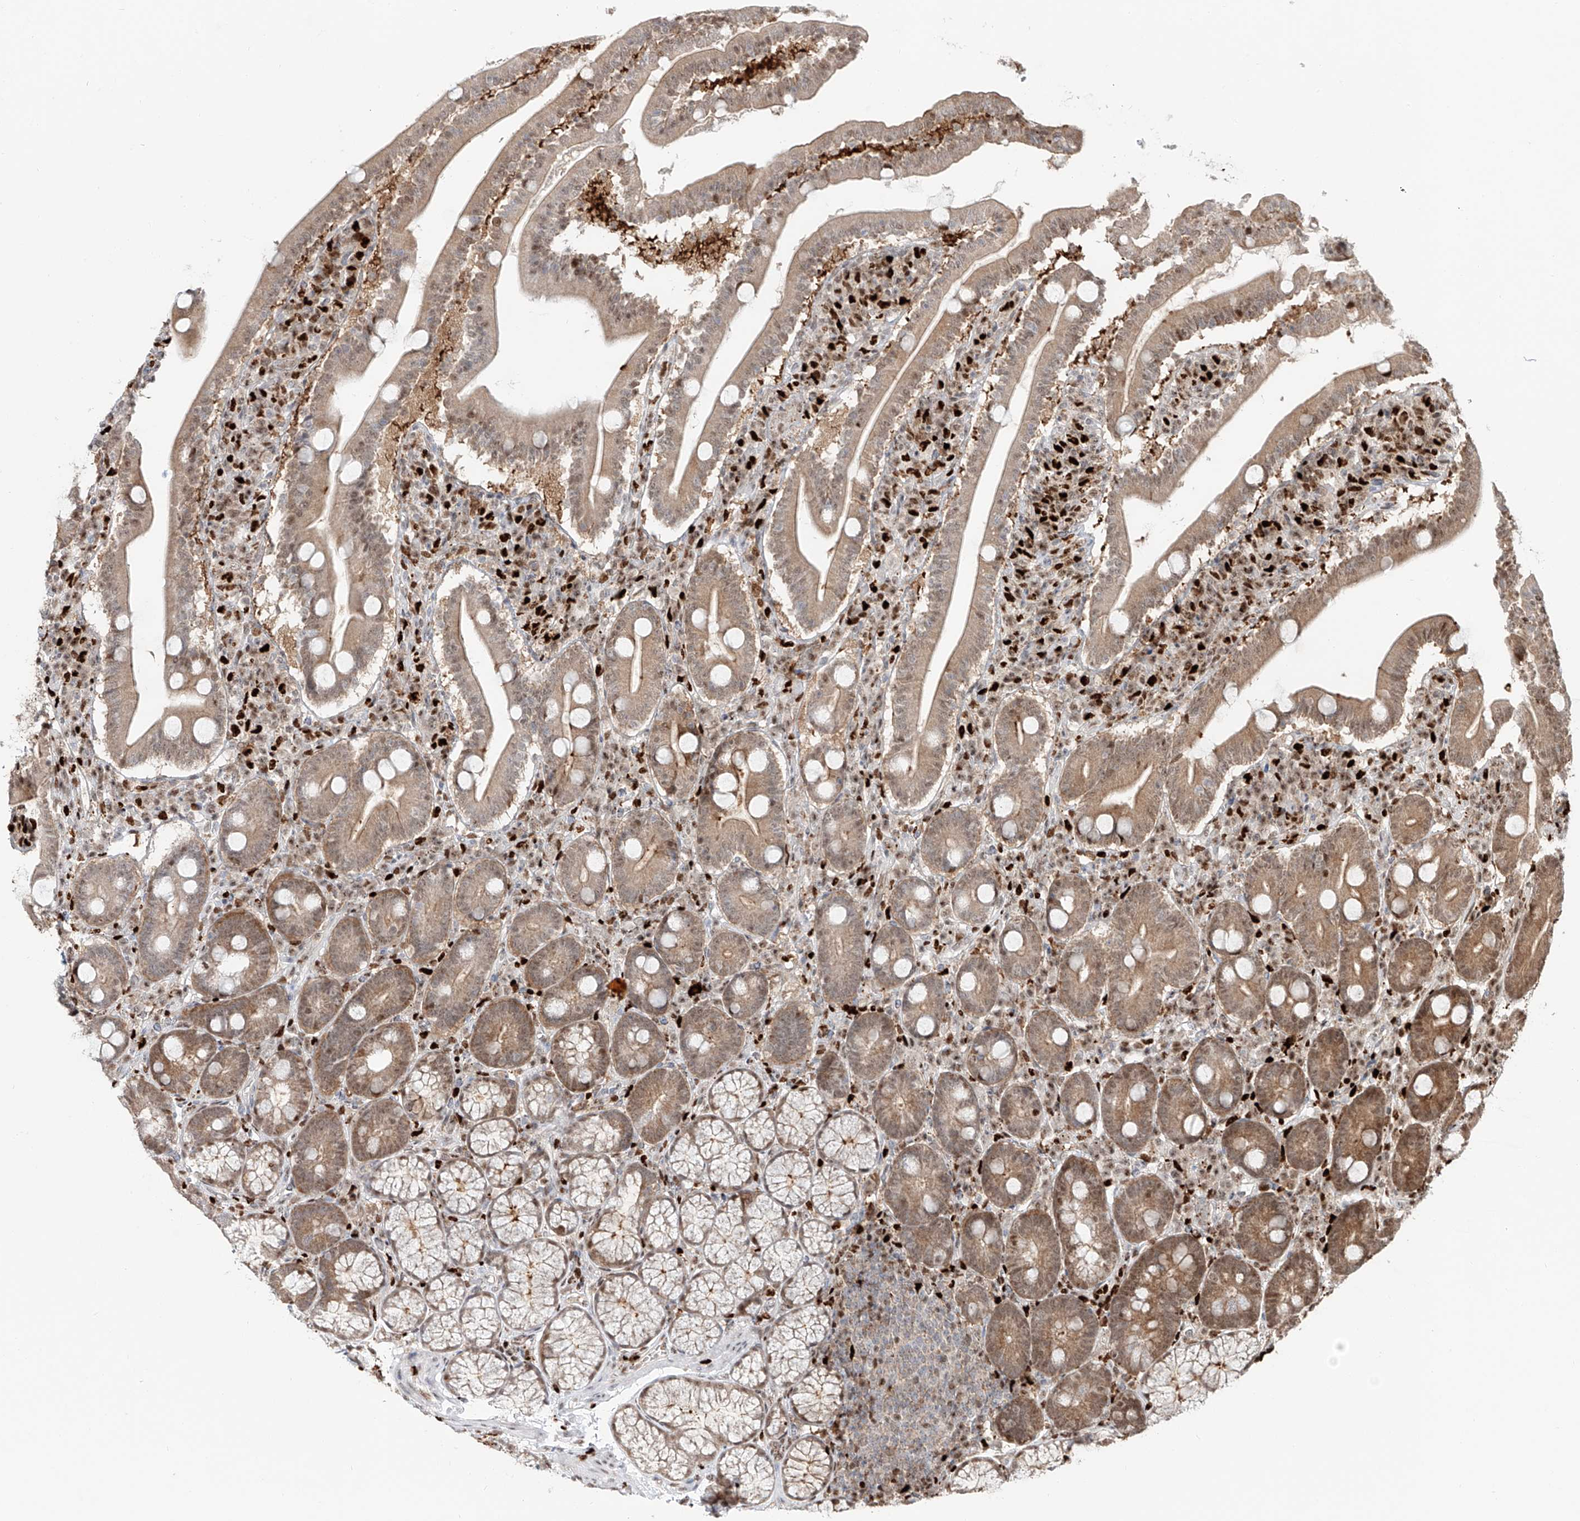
{"staining": {"intensity": "moderate", "quantity": "25%-75%", "location": "cytoplasmic/membranous,nuclear"}, "tissue": "duodenum", "cell_type": "Glandular cells", "image_type": "normal", "snomed": [{"axis": "morphology", "description": "Normal tissue, NOS"}, {"axis": "topography", "description": "Duodenum"}], "caption": "Immunohistochemical staining of unremarkable duodenum displays medium levels of moderate cytoplasmic/membranous,nuclear expression in about 25%-75% of glandular cells. Using DAB (3,3'-diaminobenzidine) (brown) and hematoxylin (blue) stains, captured at high magnification using brightfield microscopy.", "gene": "DZIP1L", "patient": {"sex": "male", "age": 35}}